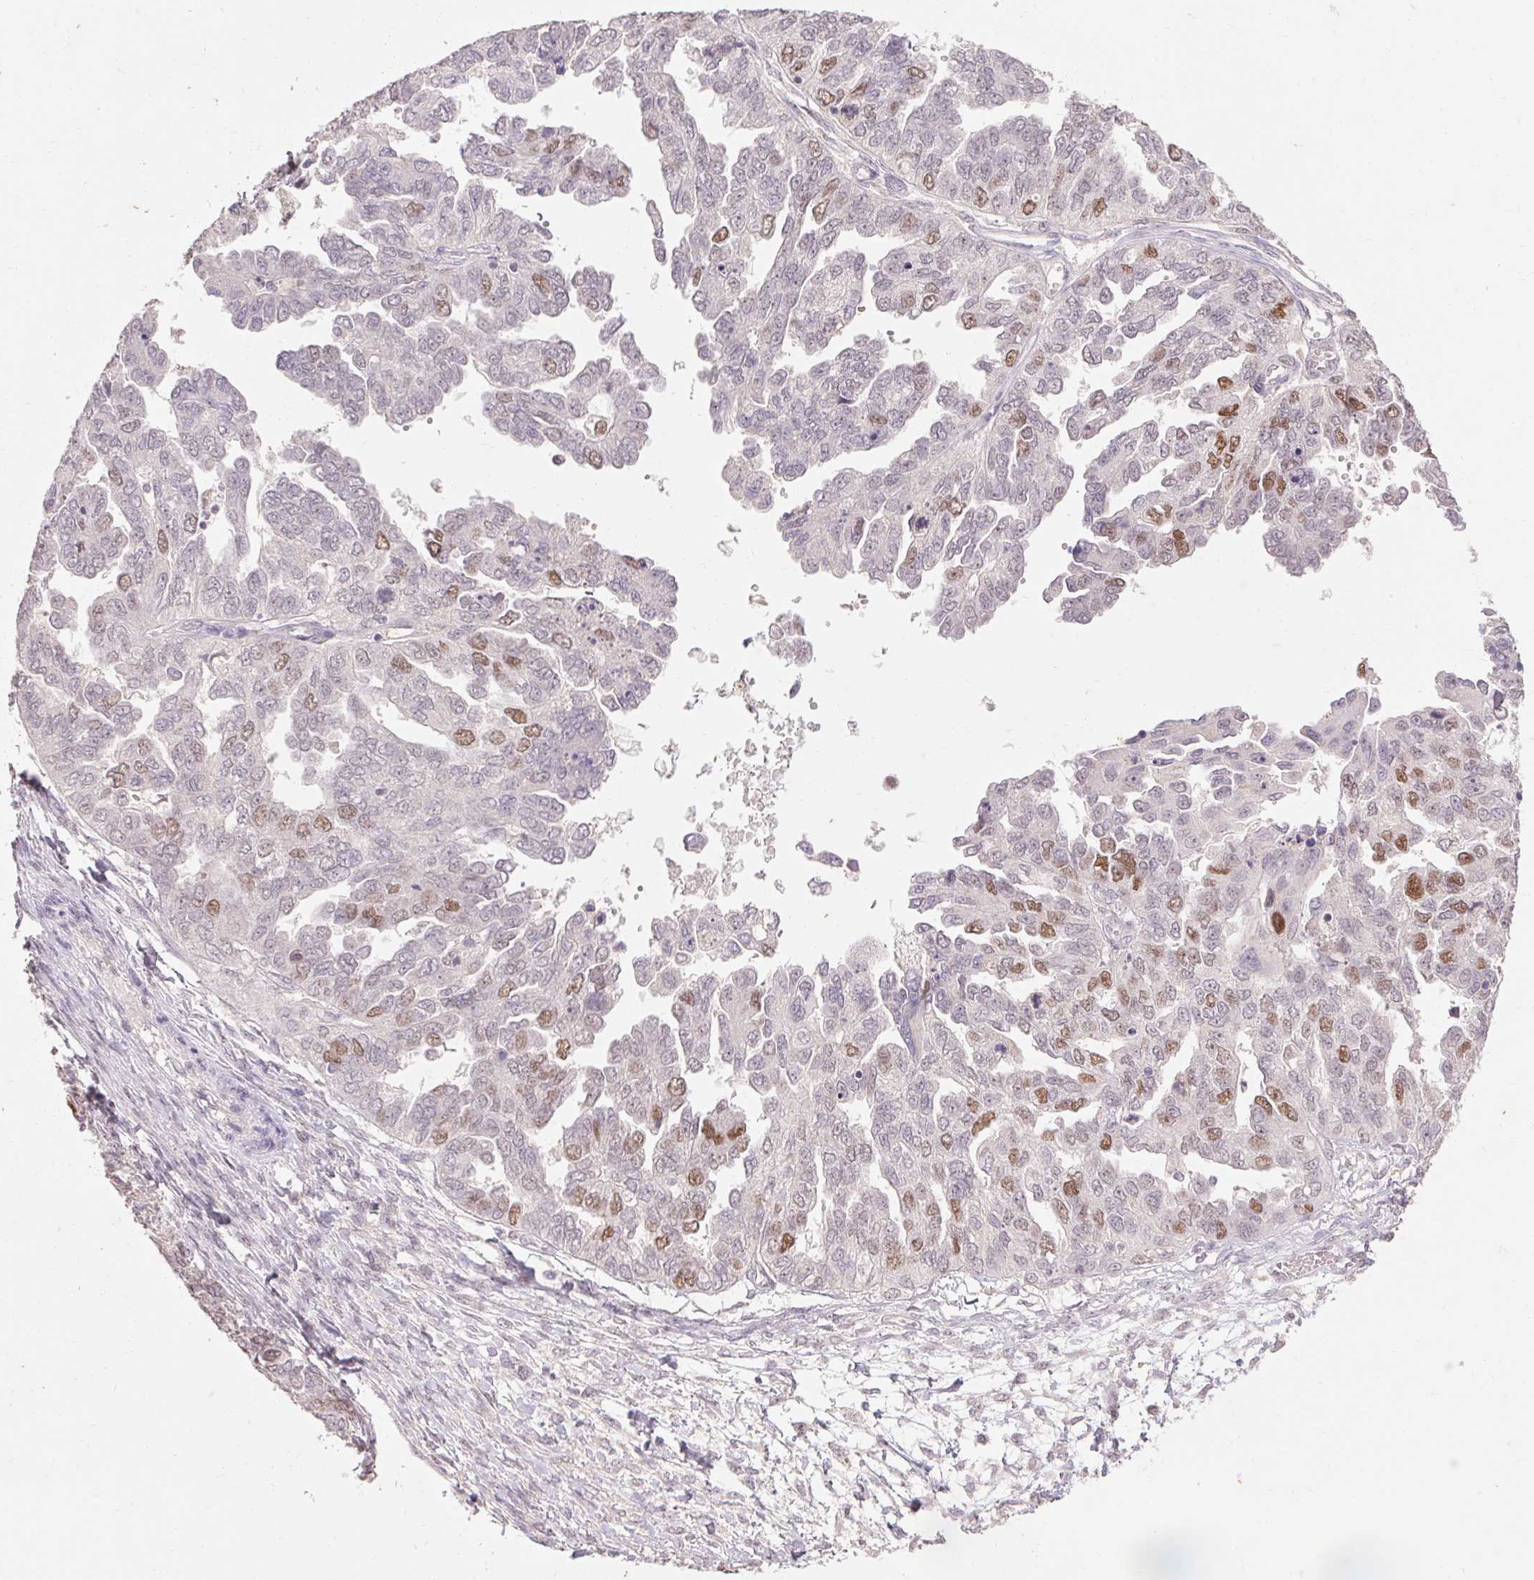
{"staining": {"intensity": "moderate", "quantity": "<25%", "location": "nuclear"}, "tissue": "ovarian cancer", "cell_type": "Tumor cells", "image_type": "cancer", "snomed": [{"axis": "morphology", "description": "Cystadenocarcinoma, serous, NOS"}, {"axis": "topography", "description": "Ovary"}], "caption": "Ovarian serous cystadenocarcinoma tissue demonstrates moderate nuclear positivity in approximately <25% of tumor cells, visualized by immunohistochemistry. Ihc stains the protein of interest in brown and the nuclei are stained blue.", "gene": "SKP2", "patient": {"sex": "female", "age": 53}}